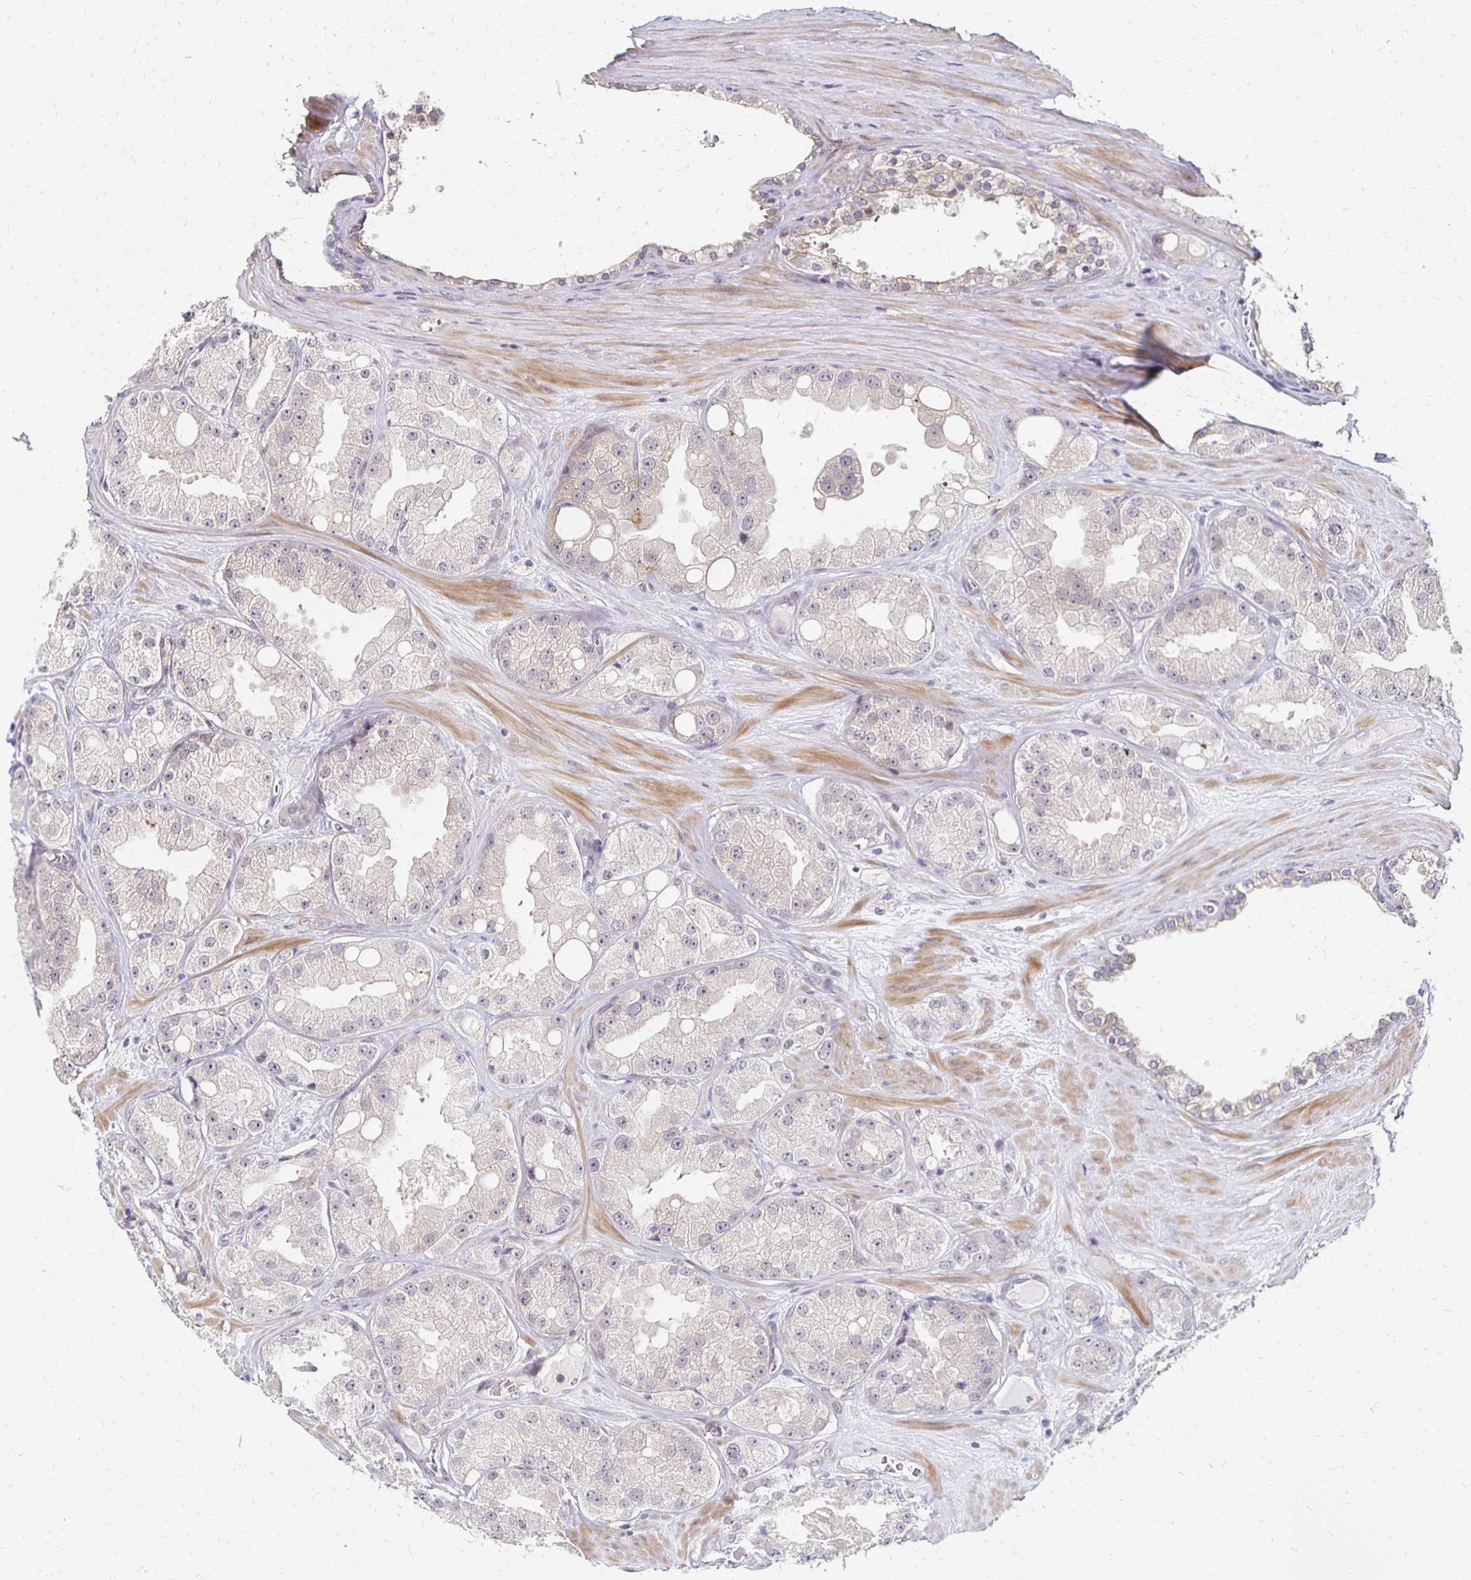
{"staining": {"intensity": "negative", "quantity": "none", "location": "none"}, "tissue": "prostate cancer", "cell_type": "Tumor cells", "image_type": "cancer", "snomed": [{"axis": "morphology", "description": "Adenocarcinoma, High grade"}, {"axis": "topography", "description": "Prostate"}], "caption": "Immunohistochemical staining of human adenocarcinoma (high-grade) (prostate) exhibits no significant positivity in tumor cells.", "gene": "PRKCB", "patient": {"sex": "male", "age": 66}}